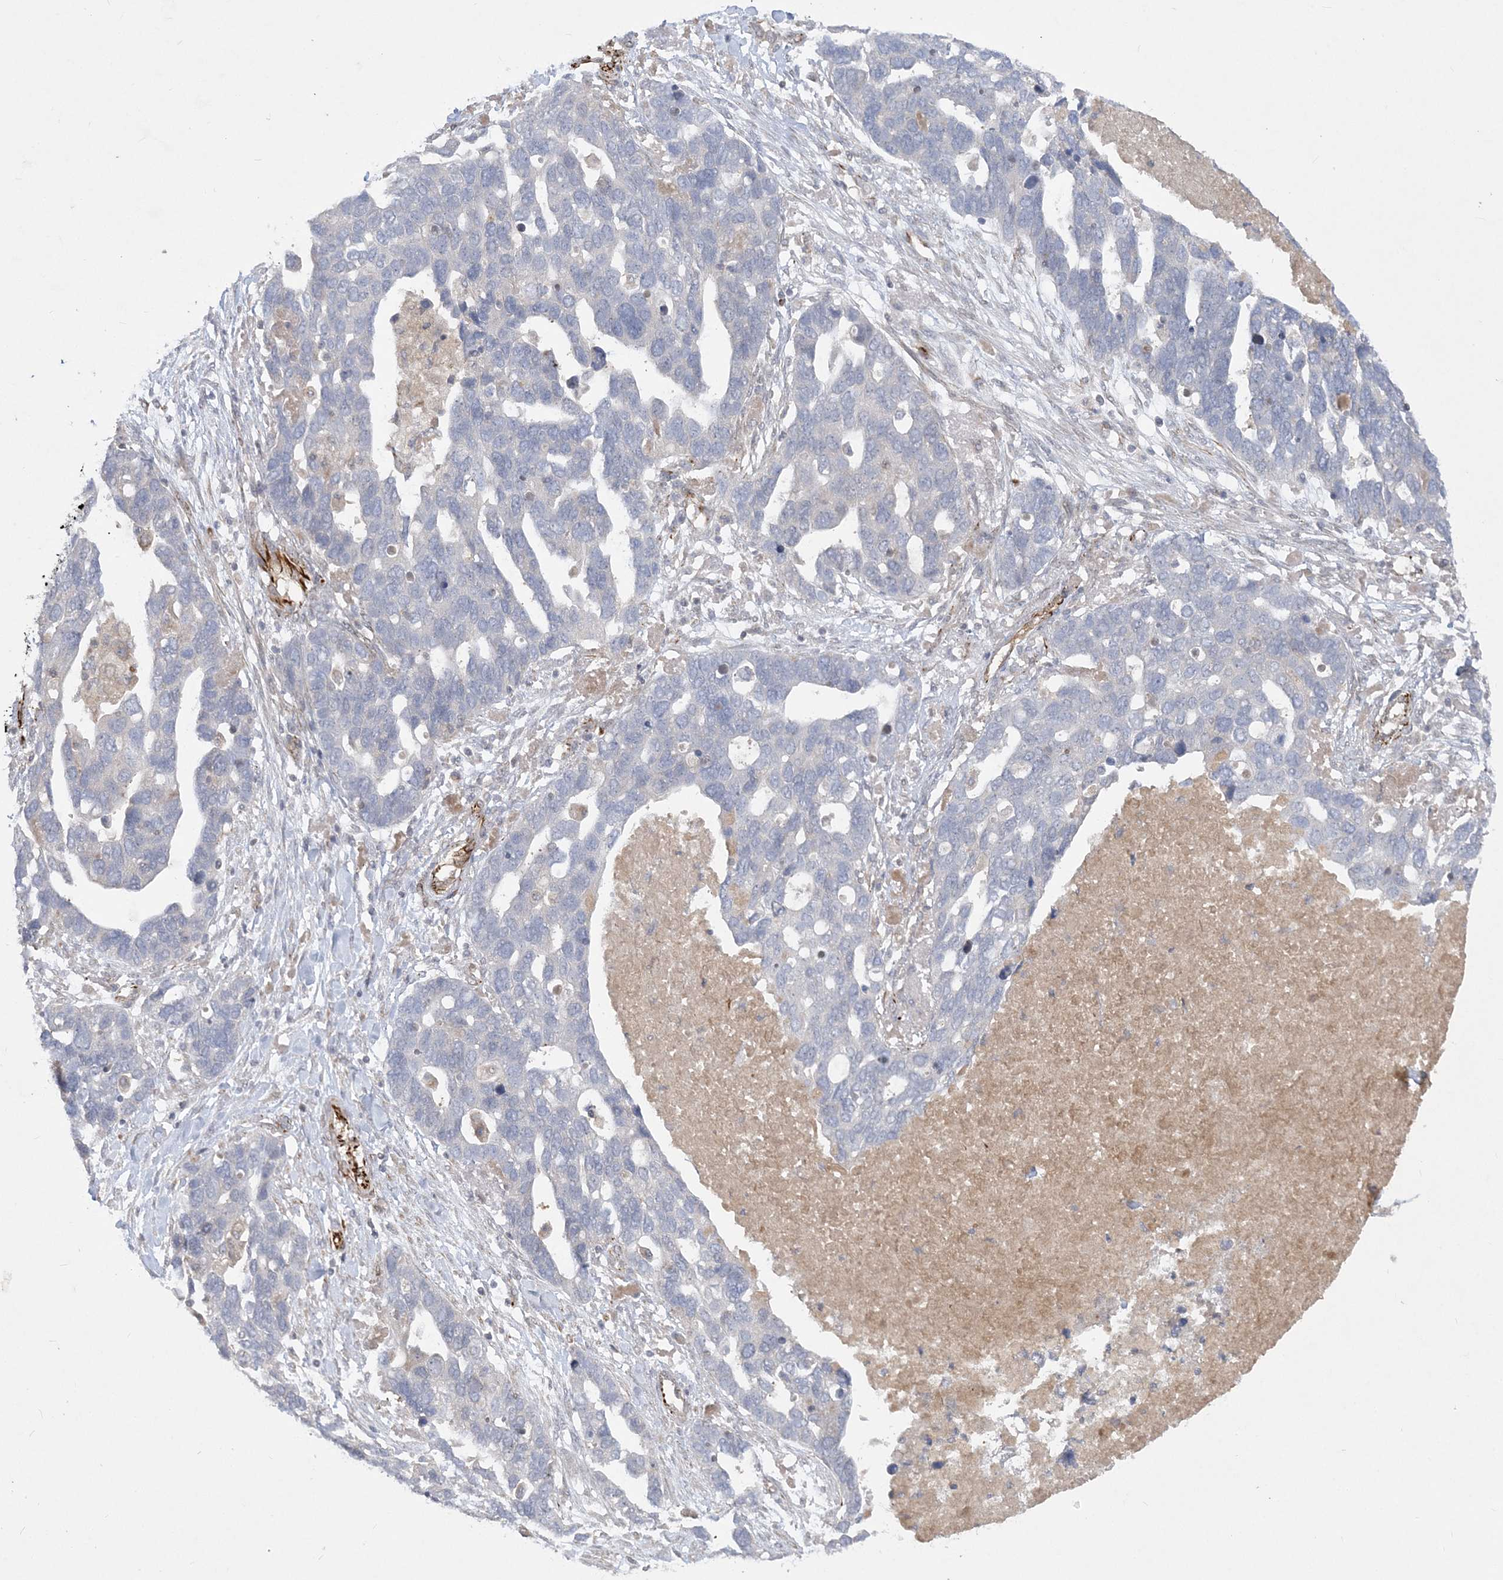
{"staining": {"intensity": "negative", "quantity": "none", "location": "none"}, "tissue": "ovarian cancer", "cell_type": "Tumor cells", "image_type": "cancer", "snomed": [{"axis": "morphology", "description": "Cystadenocarcinoma, serous, NOS"}, {"axis": "topography", "description": "Ovary"}], "caption": "Tumor cells show no significant positivity in ovarian cancer.", "gene": "INPP1", "patient": {"sex": "female", "age": 54}}